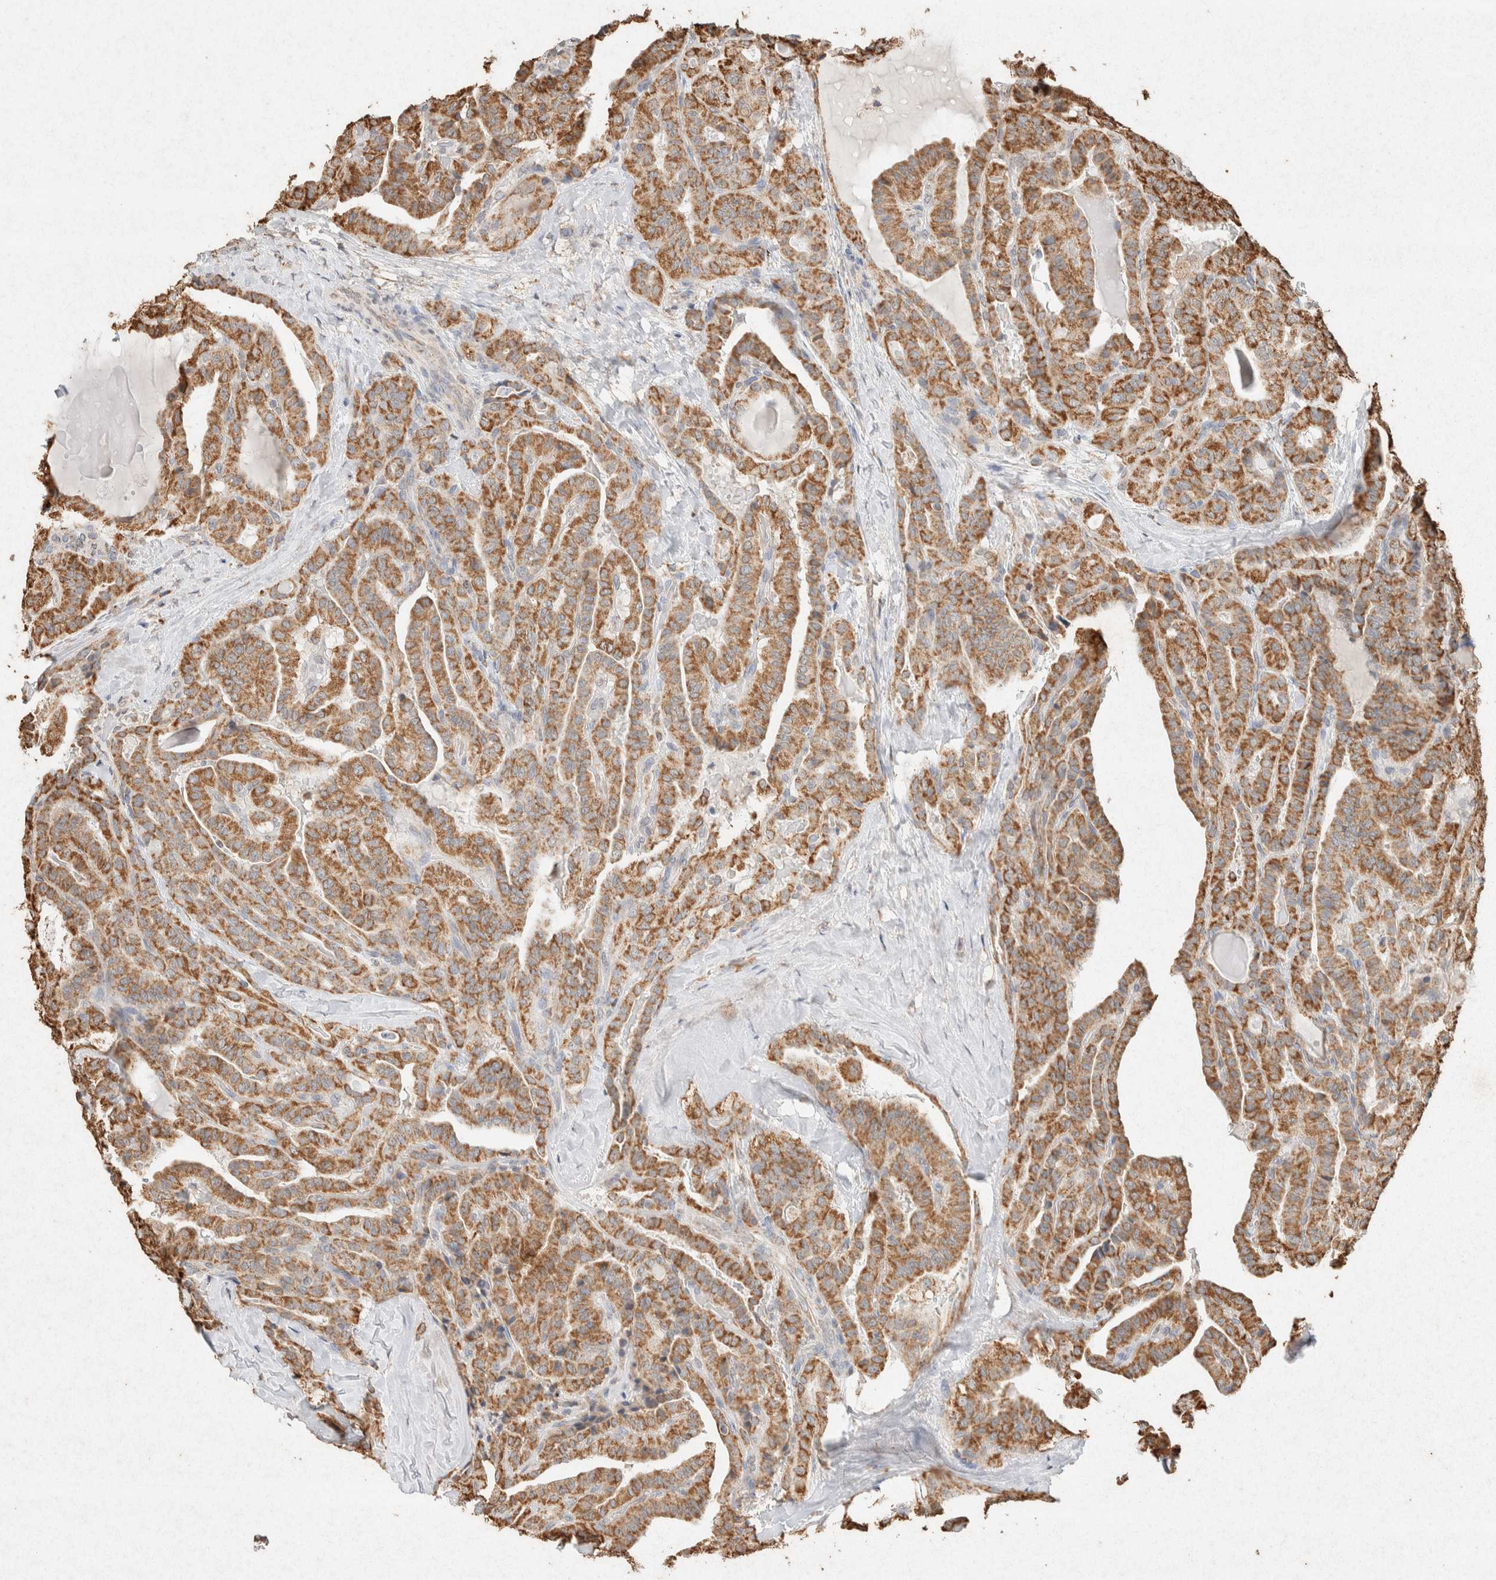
{"staining": {"intensity": "moderate", "quantity": ">75%", "location": "cytoplasmic/membranous"}, "tissue": "thyroid cancer", "cell_type": "Tumor cells", "image_type": "cancer", "snomed": [{"axis": "morphology", "description": "Papillary adenocarcinoma, NOS"}, {"axis": "topography", "description": "Thyroid gland"}], "caption": "DAB immunohistochemical staining of human thyroid cancer demonstrates moderate cytoplasmic/membranous protein expression in about >75% of tumor cells.", "gene": "SDC2", "patient": {"sex": "male", "age": 77}}